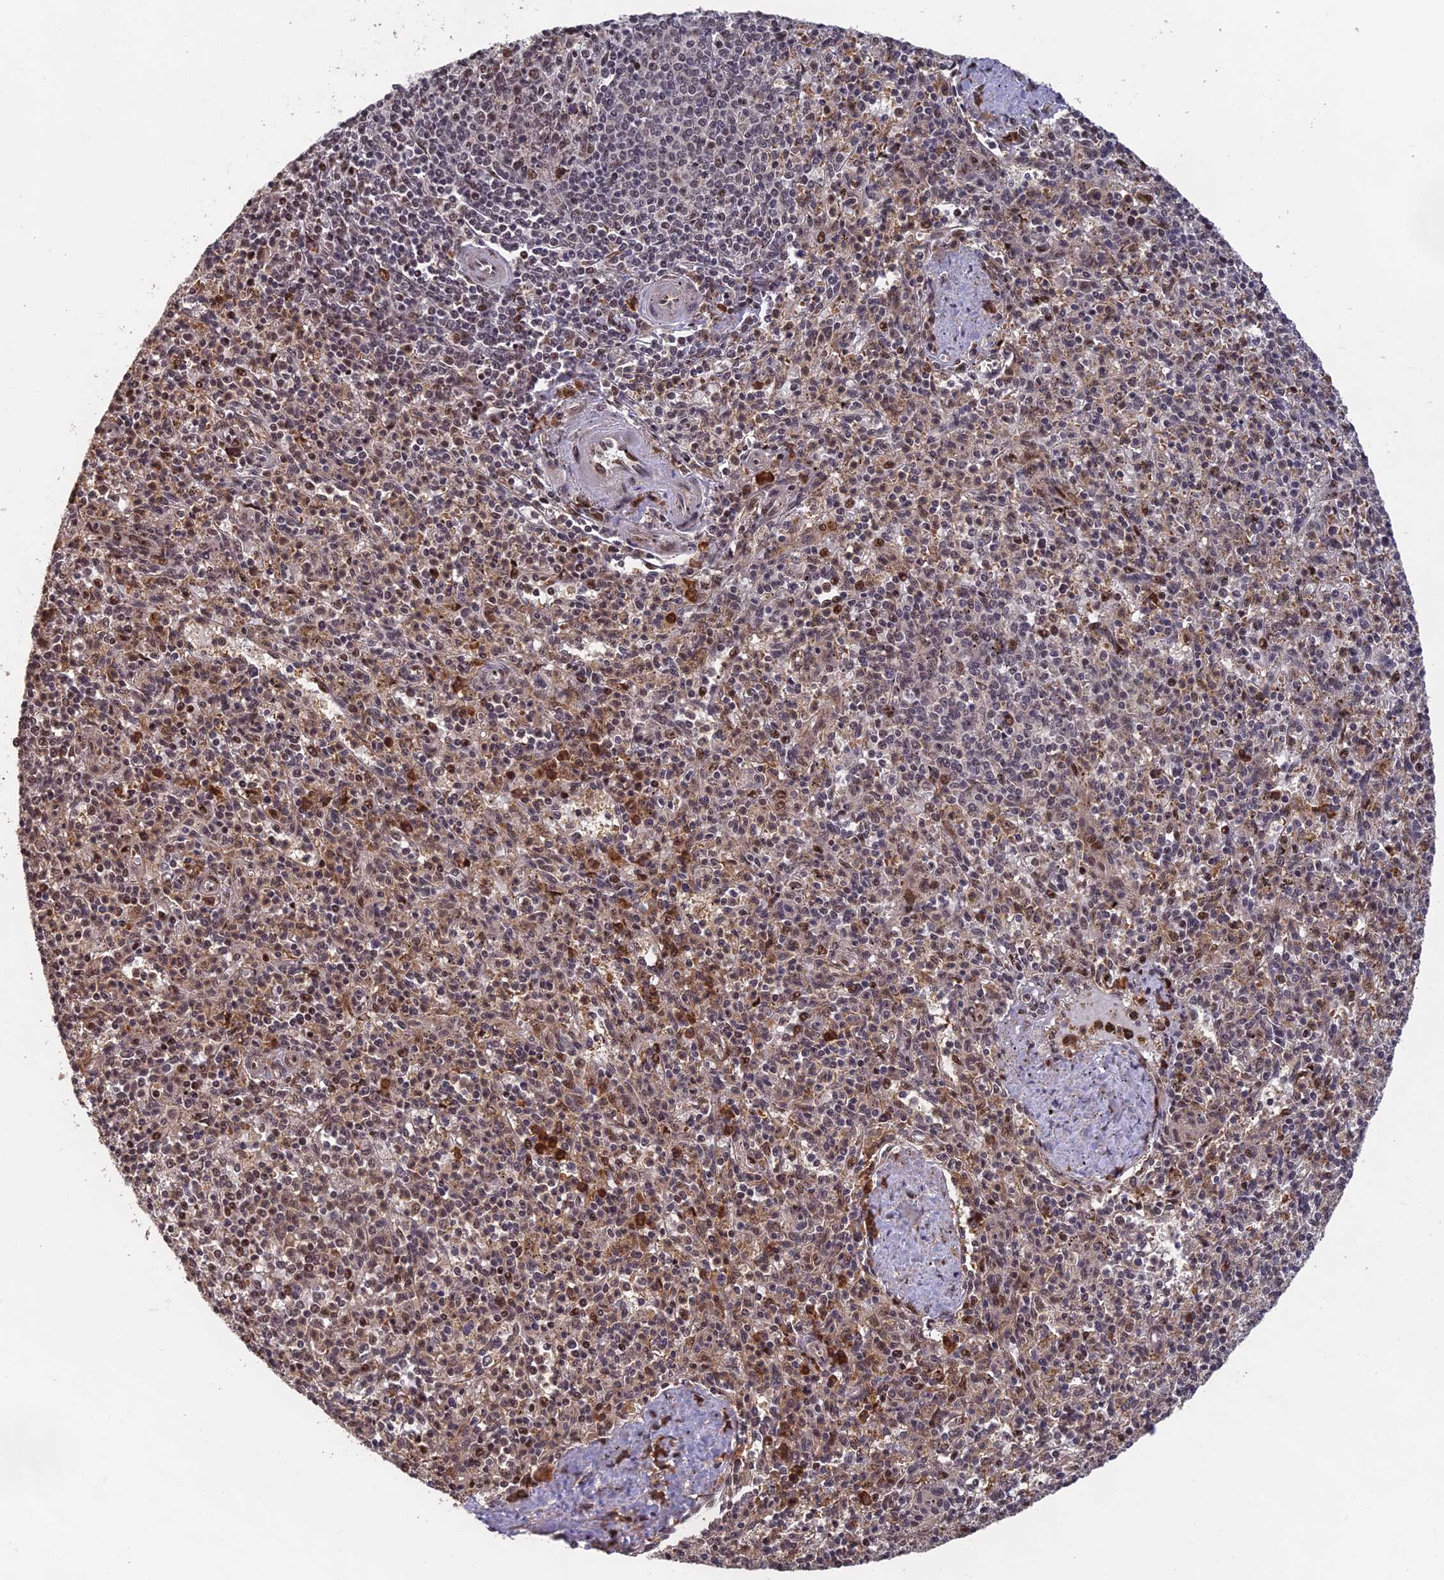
{"staining": {"intensity": "moderate", "quantity": "<25%", "location": "nuclear"}, "tissue": "spleen", "cell_type": "Cells in red pulp", "image_type": "normal", "snomed": [{"axis": "morphology", "description": "Normal tissue, NOS"}, {"axis": "topography", "description": "Spleen"}], "caption": "Immunohistochemical staining of unremarkable spleen demonstrates moderate nuclear protein staining in about <25% of cells in red pulp.", "gene": "OSBPL1A", "patient": {"sex": "male", "age": 72}}